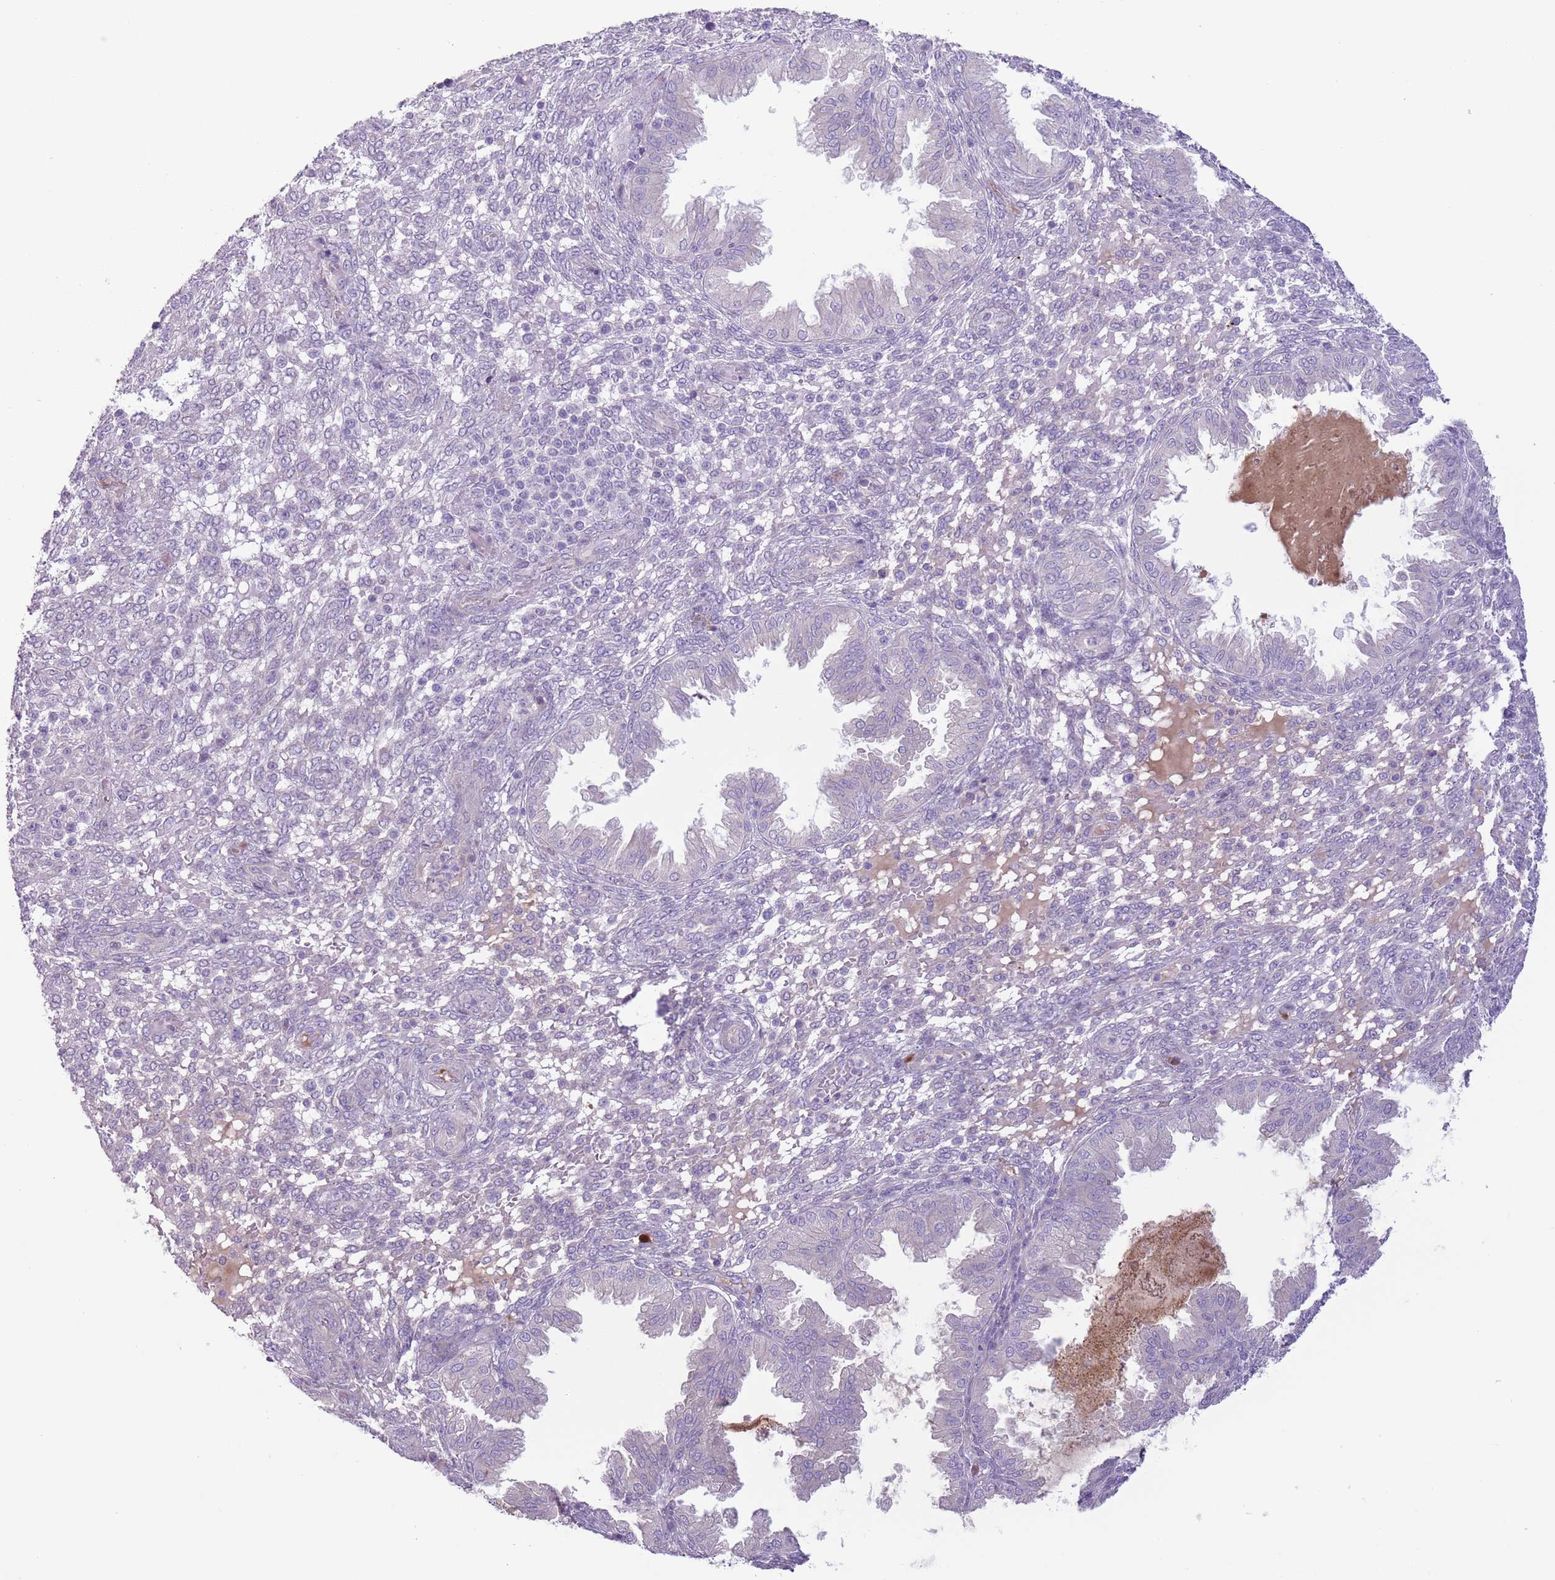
{"staining": {"intensity": "negative", "quantity": "none", "location": "none"}, "tissue": "endometrium", "cell_type": "Cells in endometrial stroma", "image_type": "normal", "snomed": [{"axis": "morphology", "description": "Normal tissue, NOS"}, {"axis": "topography", "description": "Endometrium"}], "caption": "IHC micrograph of unremarkable endometrium stained for a protein (brown), which demonstrates no expression in cells in endometrial stroma.", "gene": "CFH", "patient": {"sex": "female", "age": 33}}